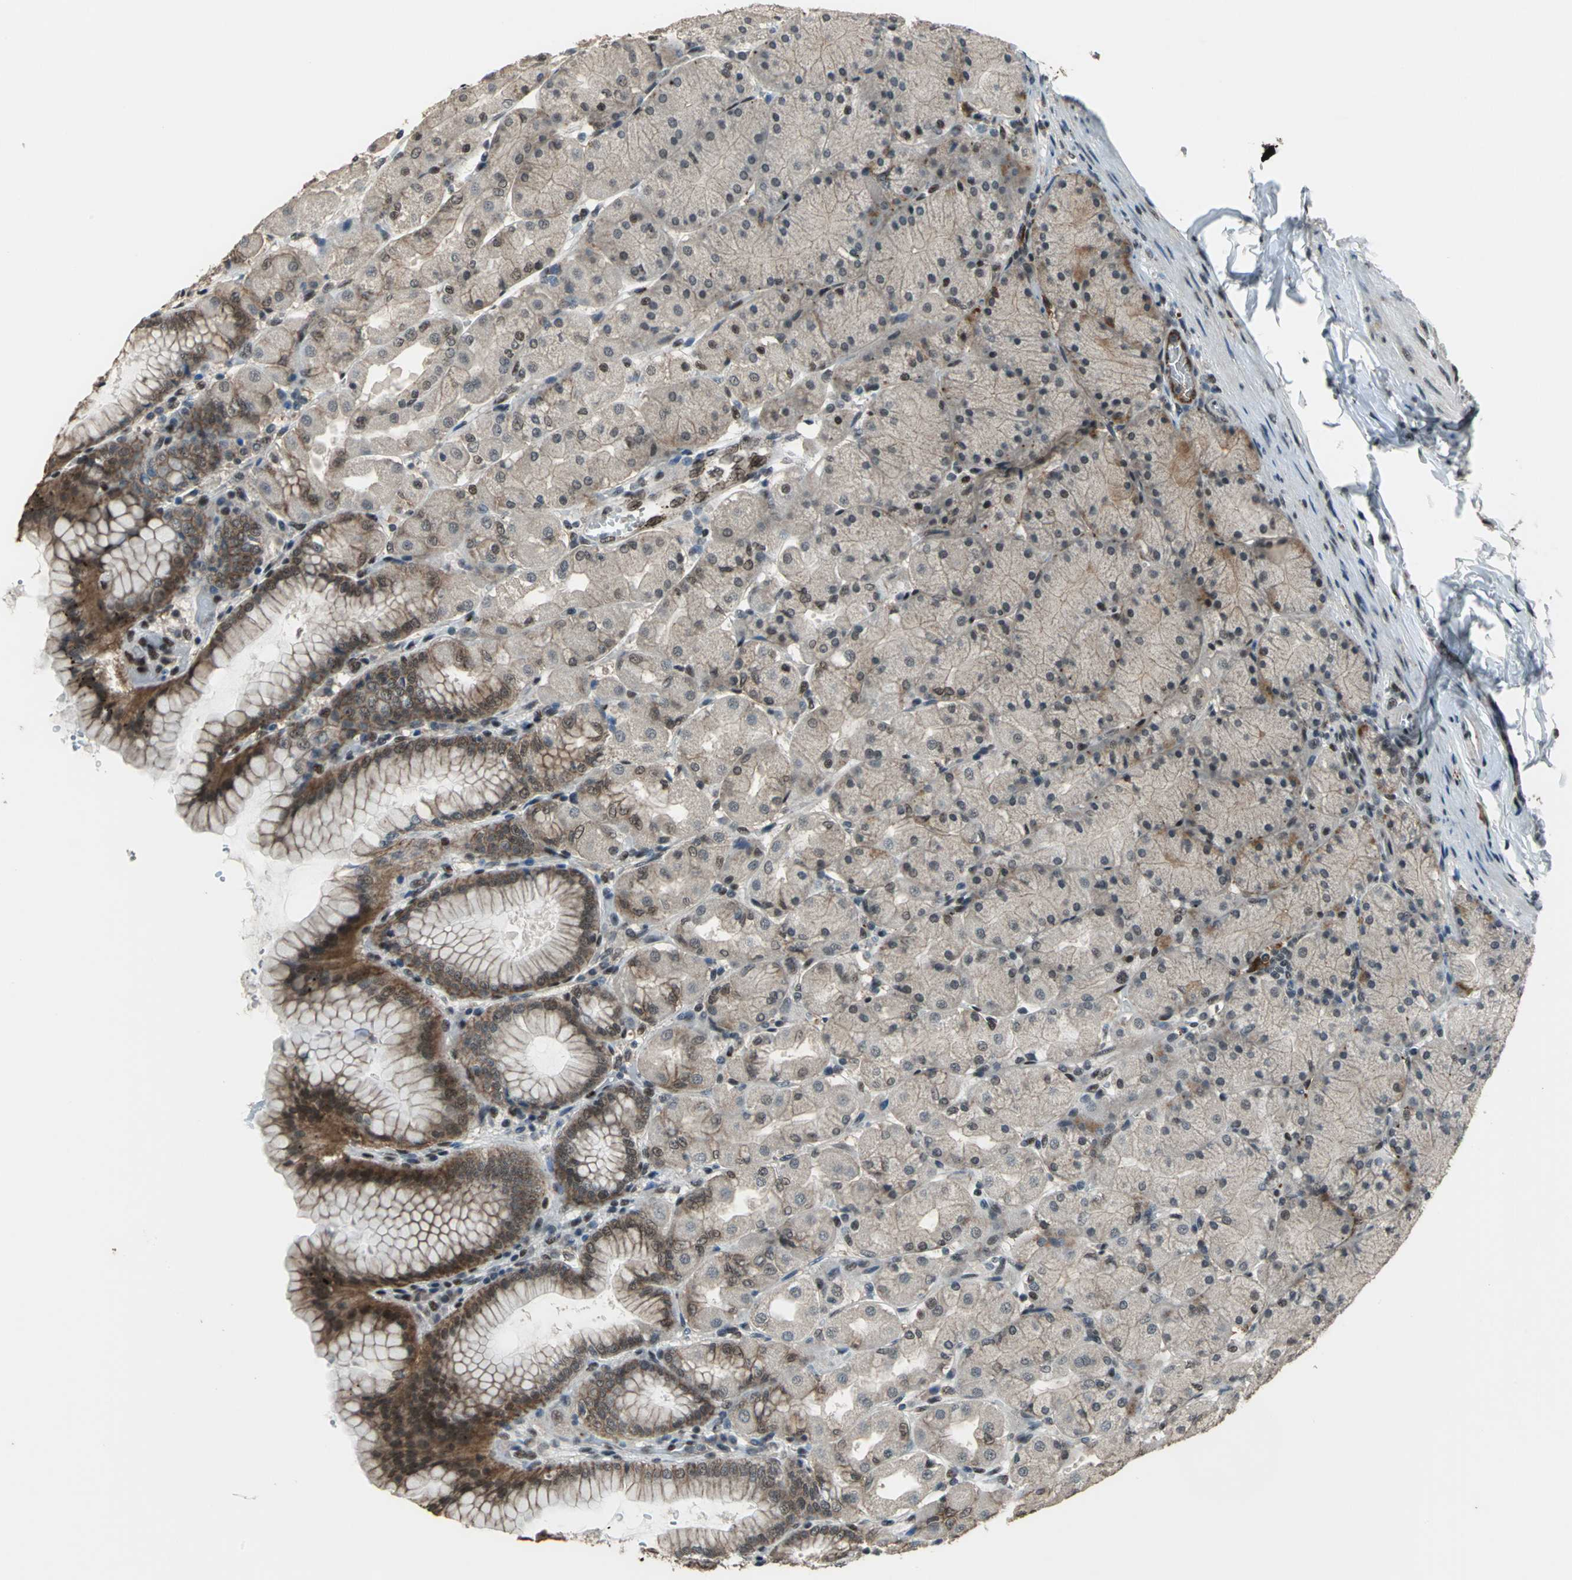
{"staining": {"intensity": "strong", "quantity": "25%-75%", "location": "cytoplasmic/membranous,nuclear"}, "tissue": "stomach", "cell_type": "Glandular cells", "image_type": "normal", "snomed": [{"axis": "morphology", "description": "Normal tissue, NOS"}, {"axis": "topography", "description": "Stomach, upper"}], "caption": "Immunohistochemistry image of unremarkable human stomach stained for a protein (brown), which reveals high levels of strong cytoplasmic/membranous,nuclear positivity in about 25%-75% of glandular cells.", "gene": "ELF2", "patient": {"sex": "female", "age": 56}}